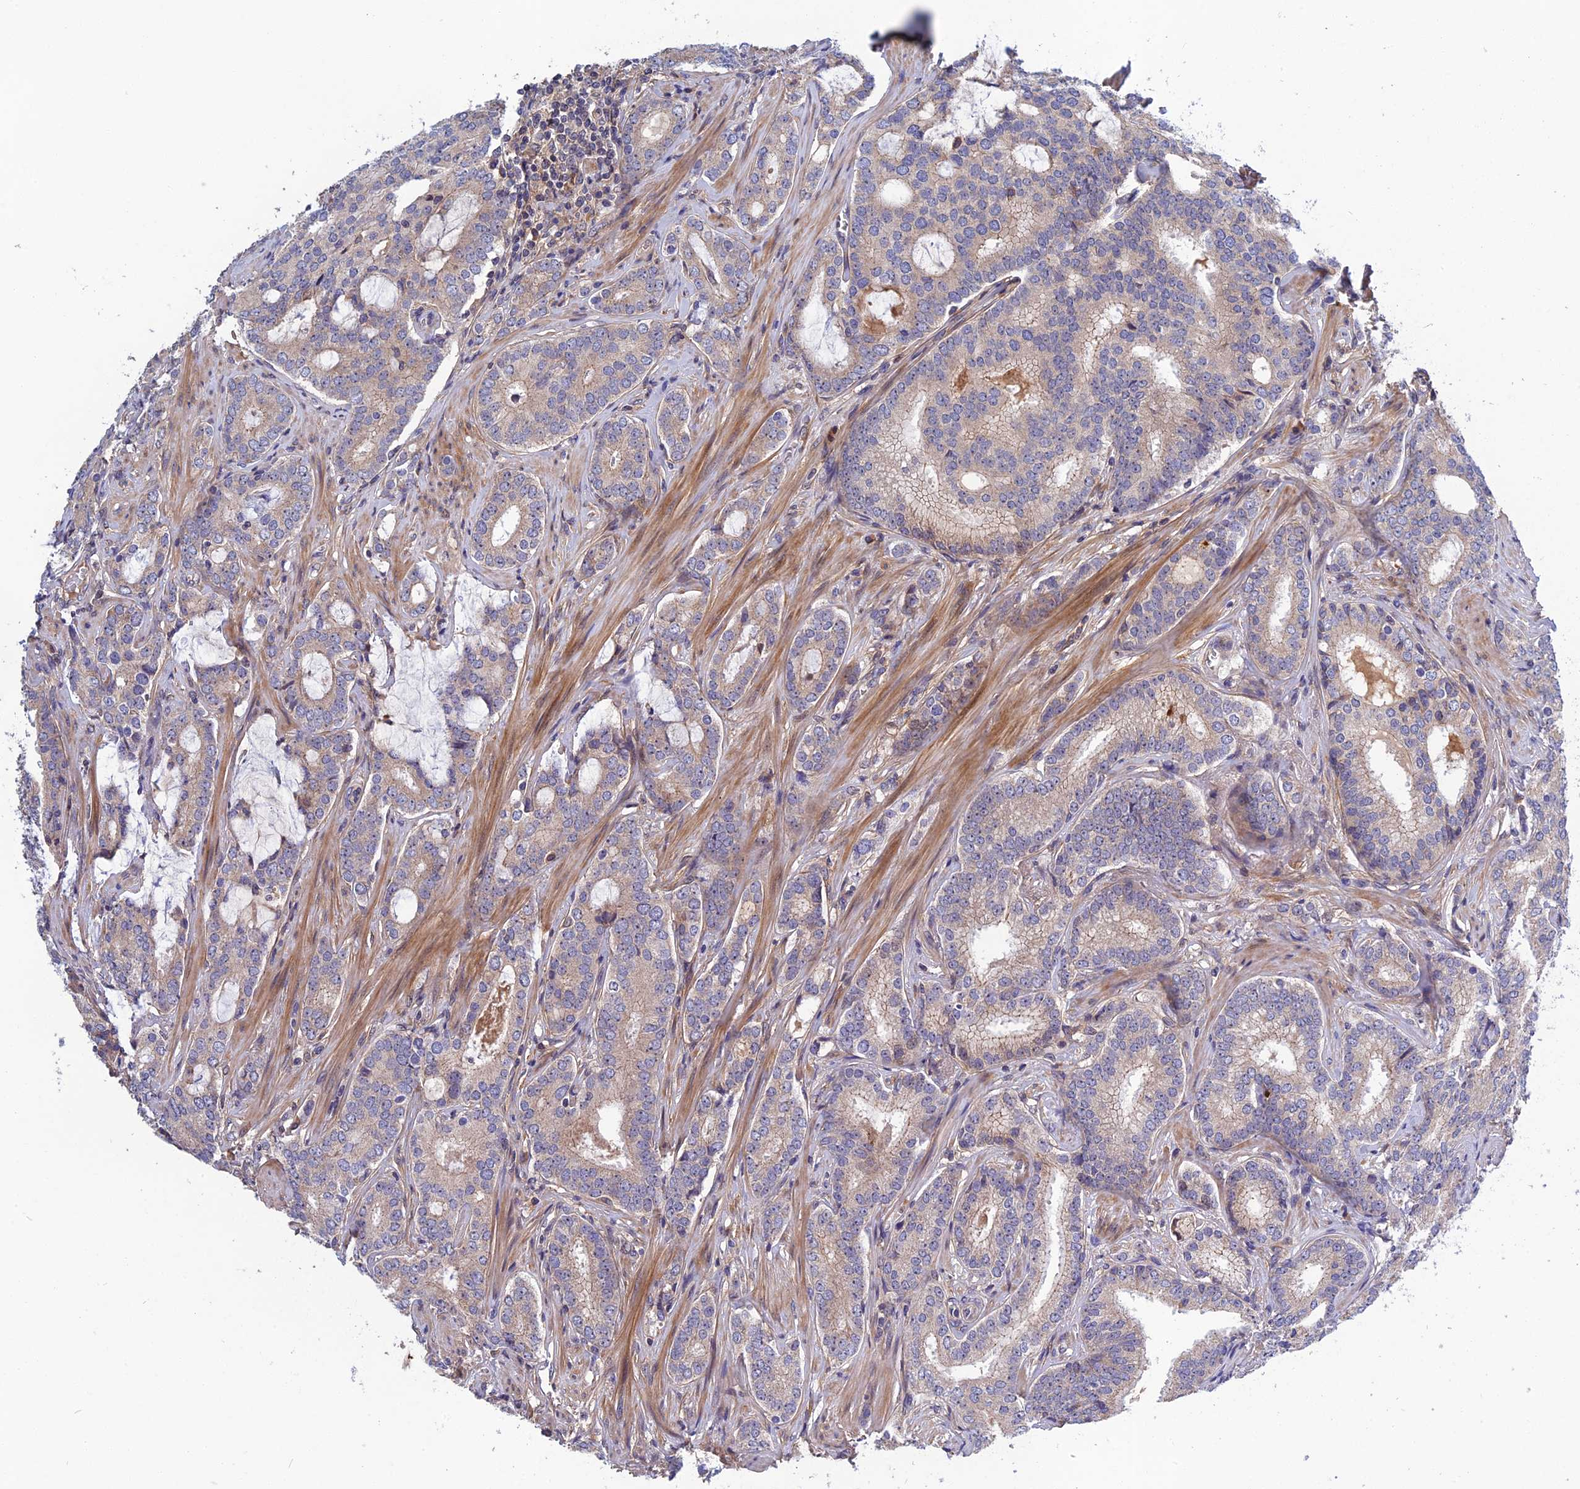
{"staining": {"intensity": "weak", "quantity": "<25%", "location": "cytoplasmic/membranous"}, "tissue": "prostate cancer", "cell_type": "Tumor cells", "image_type": "cancer", "snomed": [{"axis": "morphology", "description": "Adenocarcinoma, High grade"}, {"axis": "topography", "description": "Prostate"}], "caption": "The photomicrograph reveals no significant expression in tumor cells of adenocarcinoma (high-grade) (prostate).", "gene": "CRACD", "patient": {"sex": "male", "age": 63}}